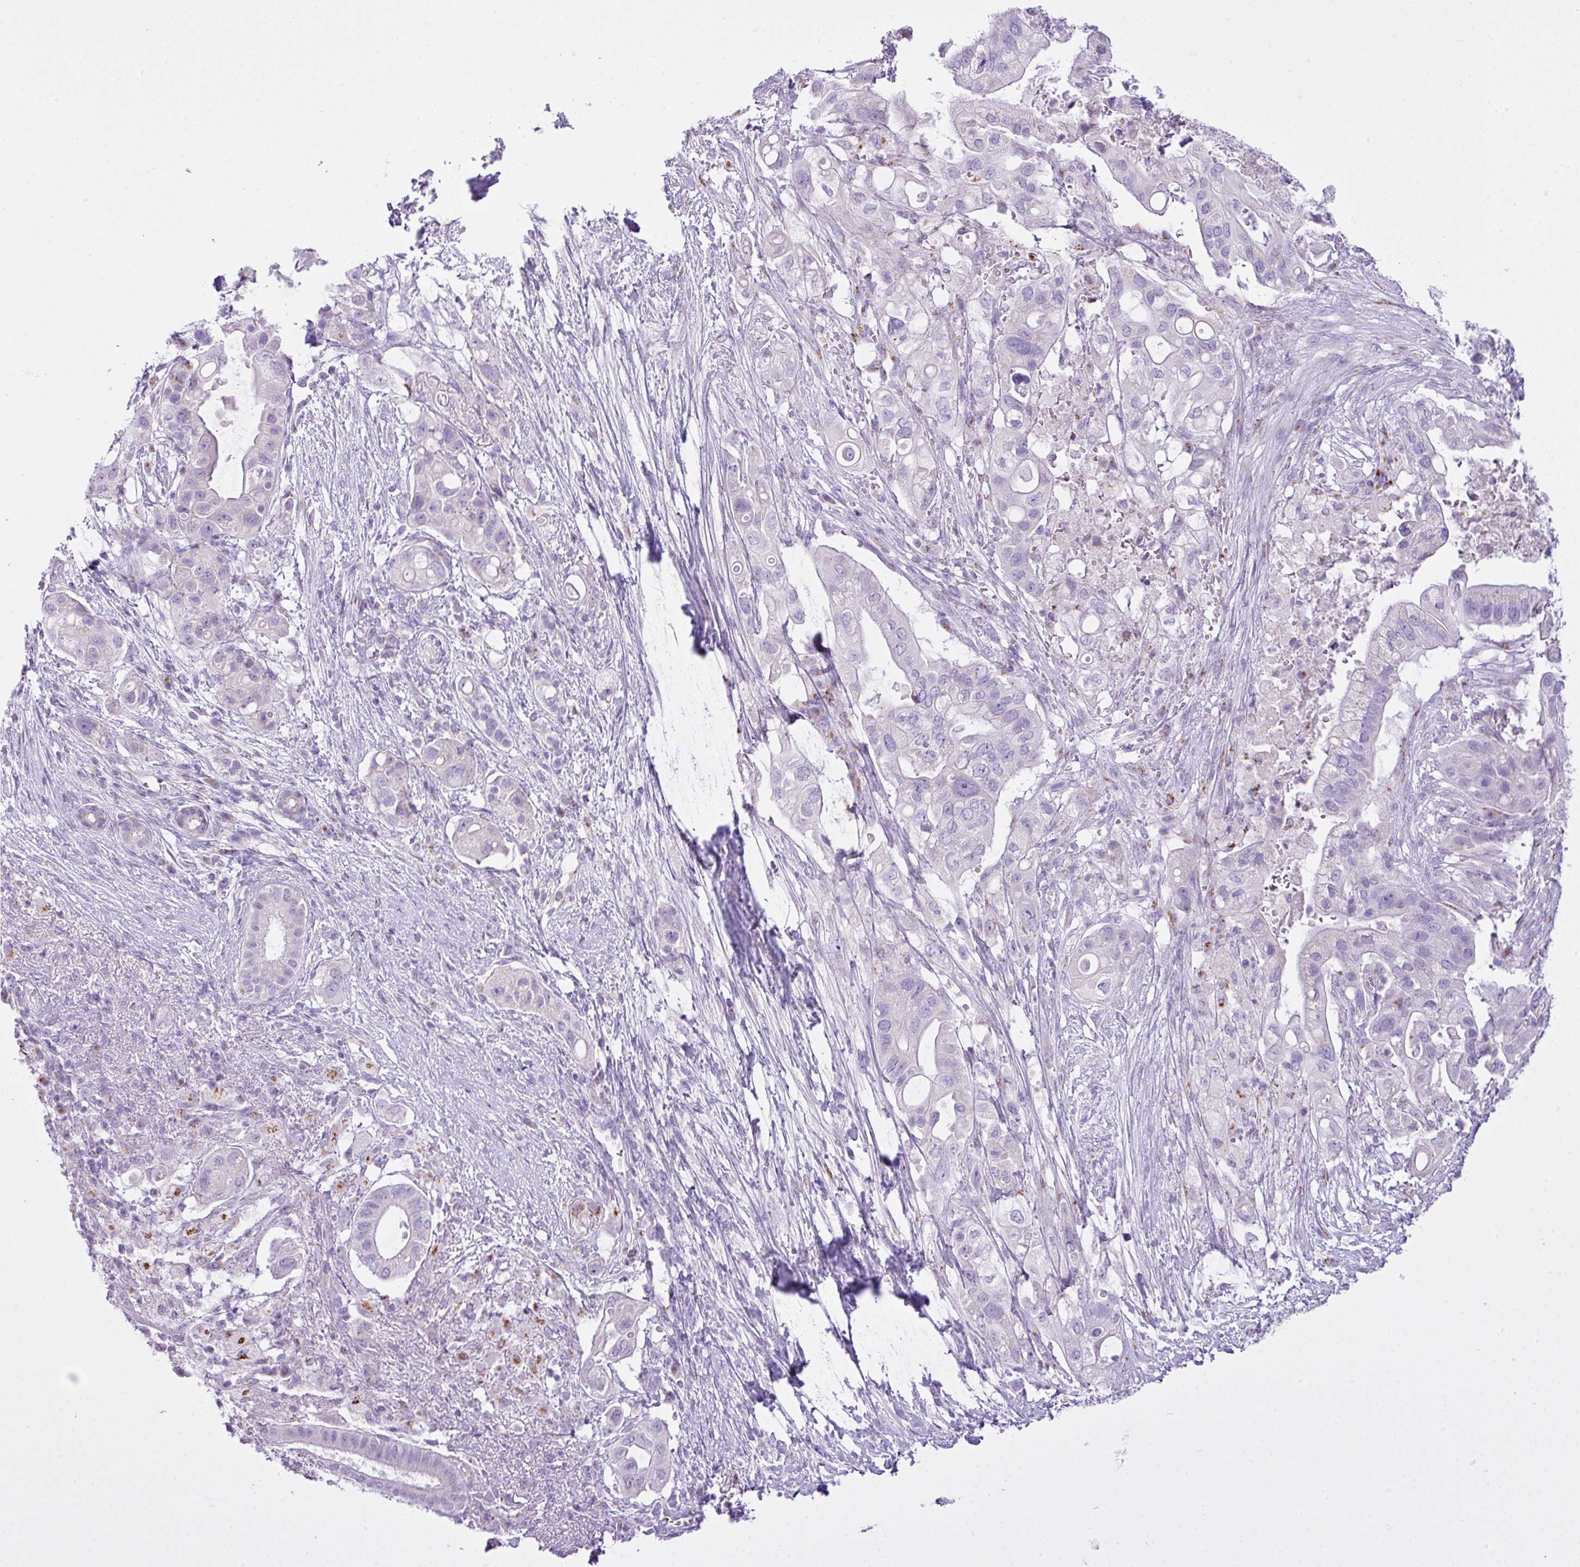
{"staining": {"intensity": "negative", "quantity": "none", "location": "none"}, "tissue": "pancreatic cancer", "cell_type": "Tumor cells", "image_type": "cancer", "snomed": [{"axis": "morphology", "description": "Adenocarcinoma, NOS"}, {"axis": "topography", "description": "Pancreas"}], "caption": "An image of pancreatic cancer (adenocarcinoma) stained for a protein displays no brown staining in tumor cells.", "gene": "FAM43A", "patient": {"sex": "female", "age": 72}}